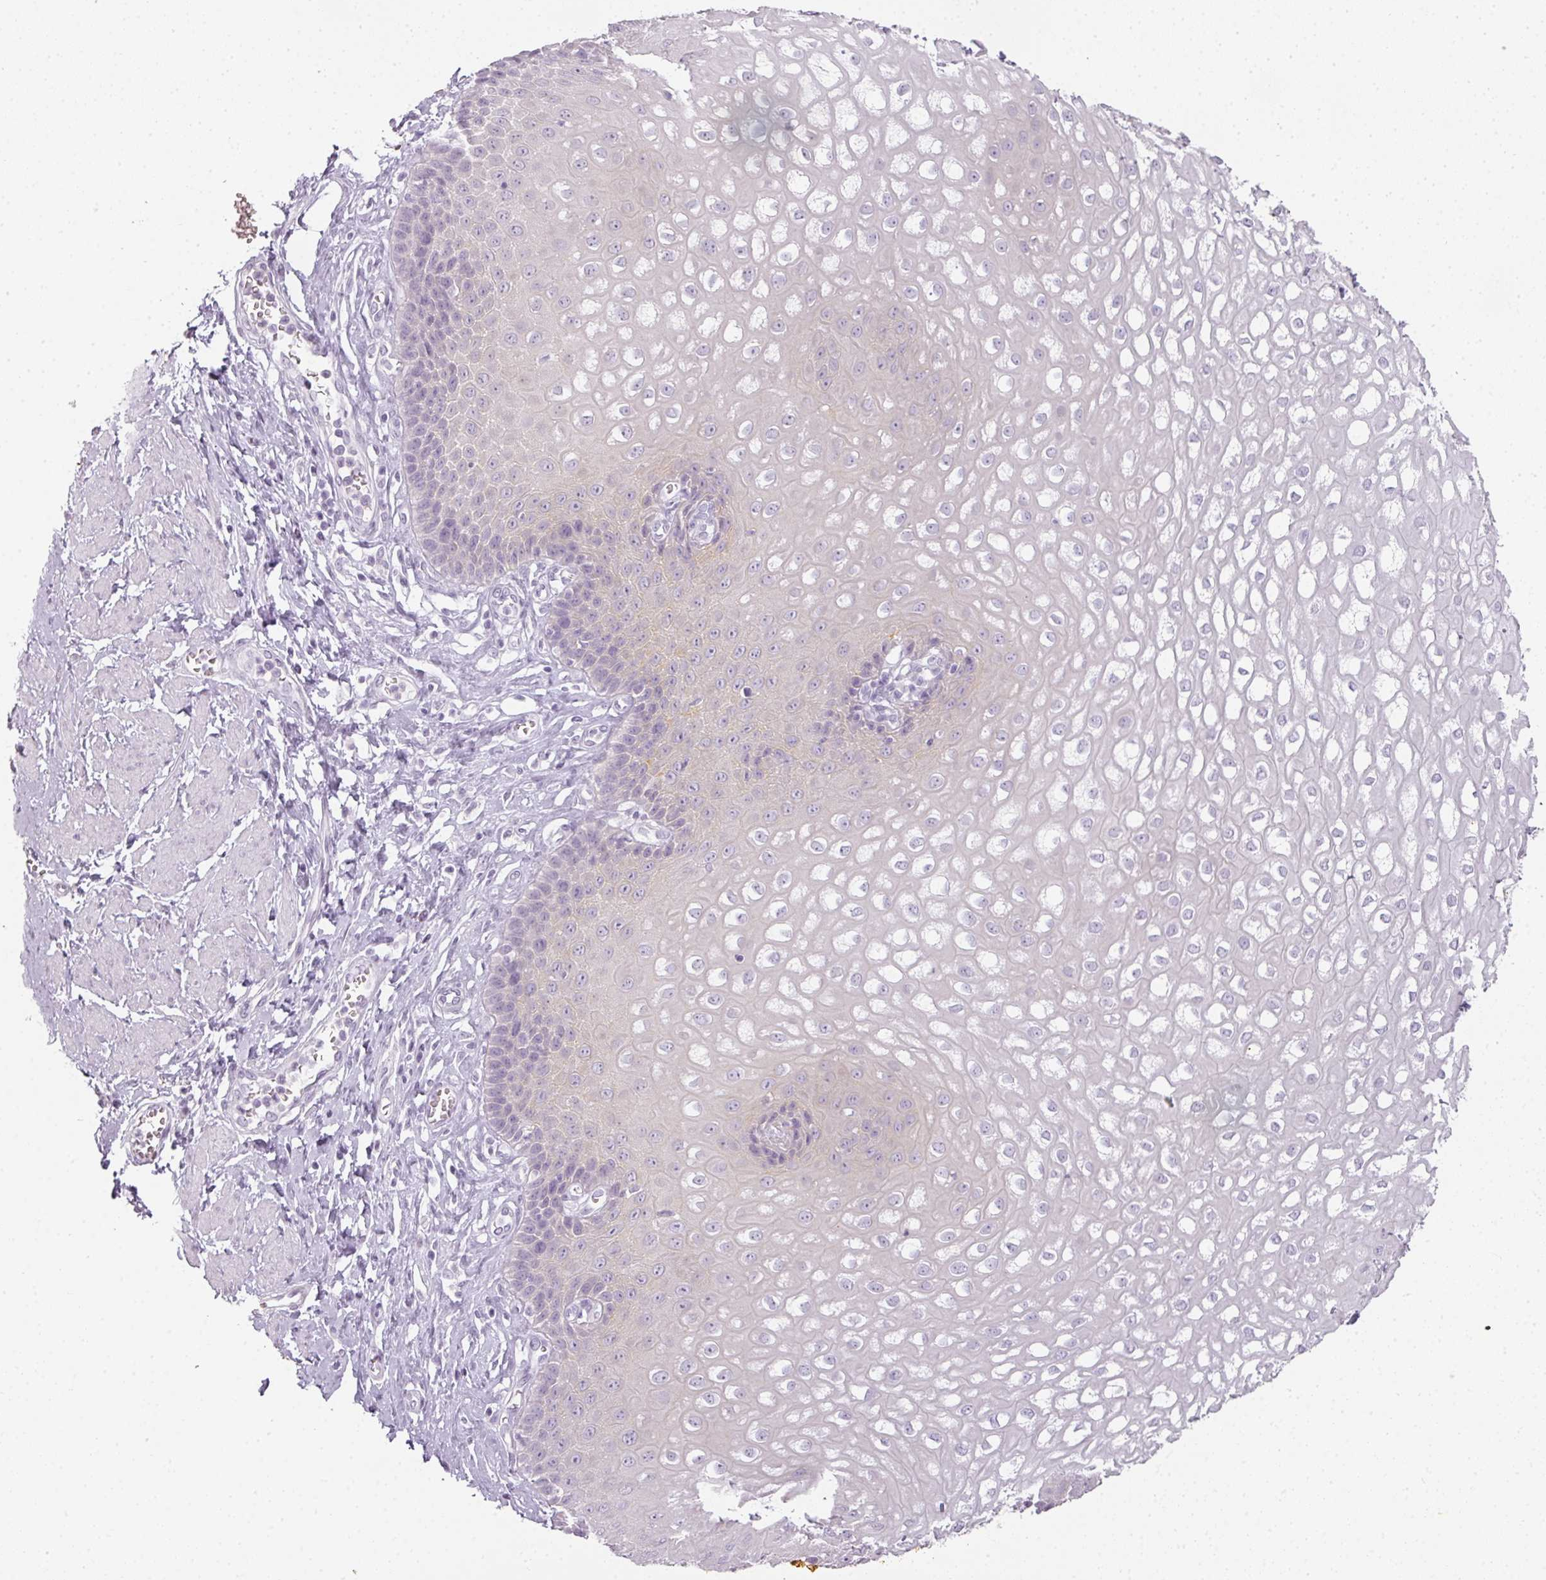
{"staining": {"intensity": "negative", "quantity": "none", "location": "none"}, "tissue": "esophagus", "cell_type": "Squamous epithelial cells", "image_type": "normal", "snomed": [{"axis": "morphology", "description": "Normal tissue, NOS"}, {"axis": "topography", "description": "Esophagus"}], "caption": "Histopathology image shows no significant protein staining in squamous epithelial cells of unremarkable esophagus. Brightfield microscopy of IHC stained with DAB (brown) and hematoxylin (blue), captured at high magnification.", "gene": "RBMY1A1", "patient": {"sex": "male", "age": 67}}